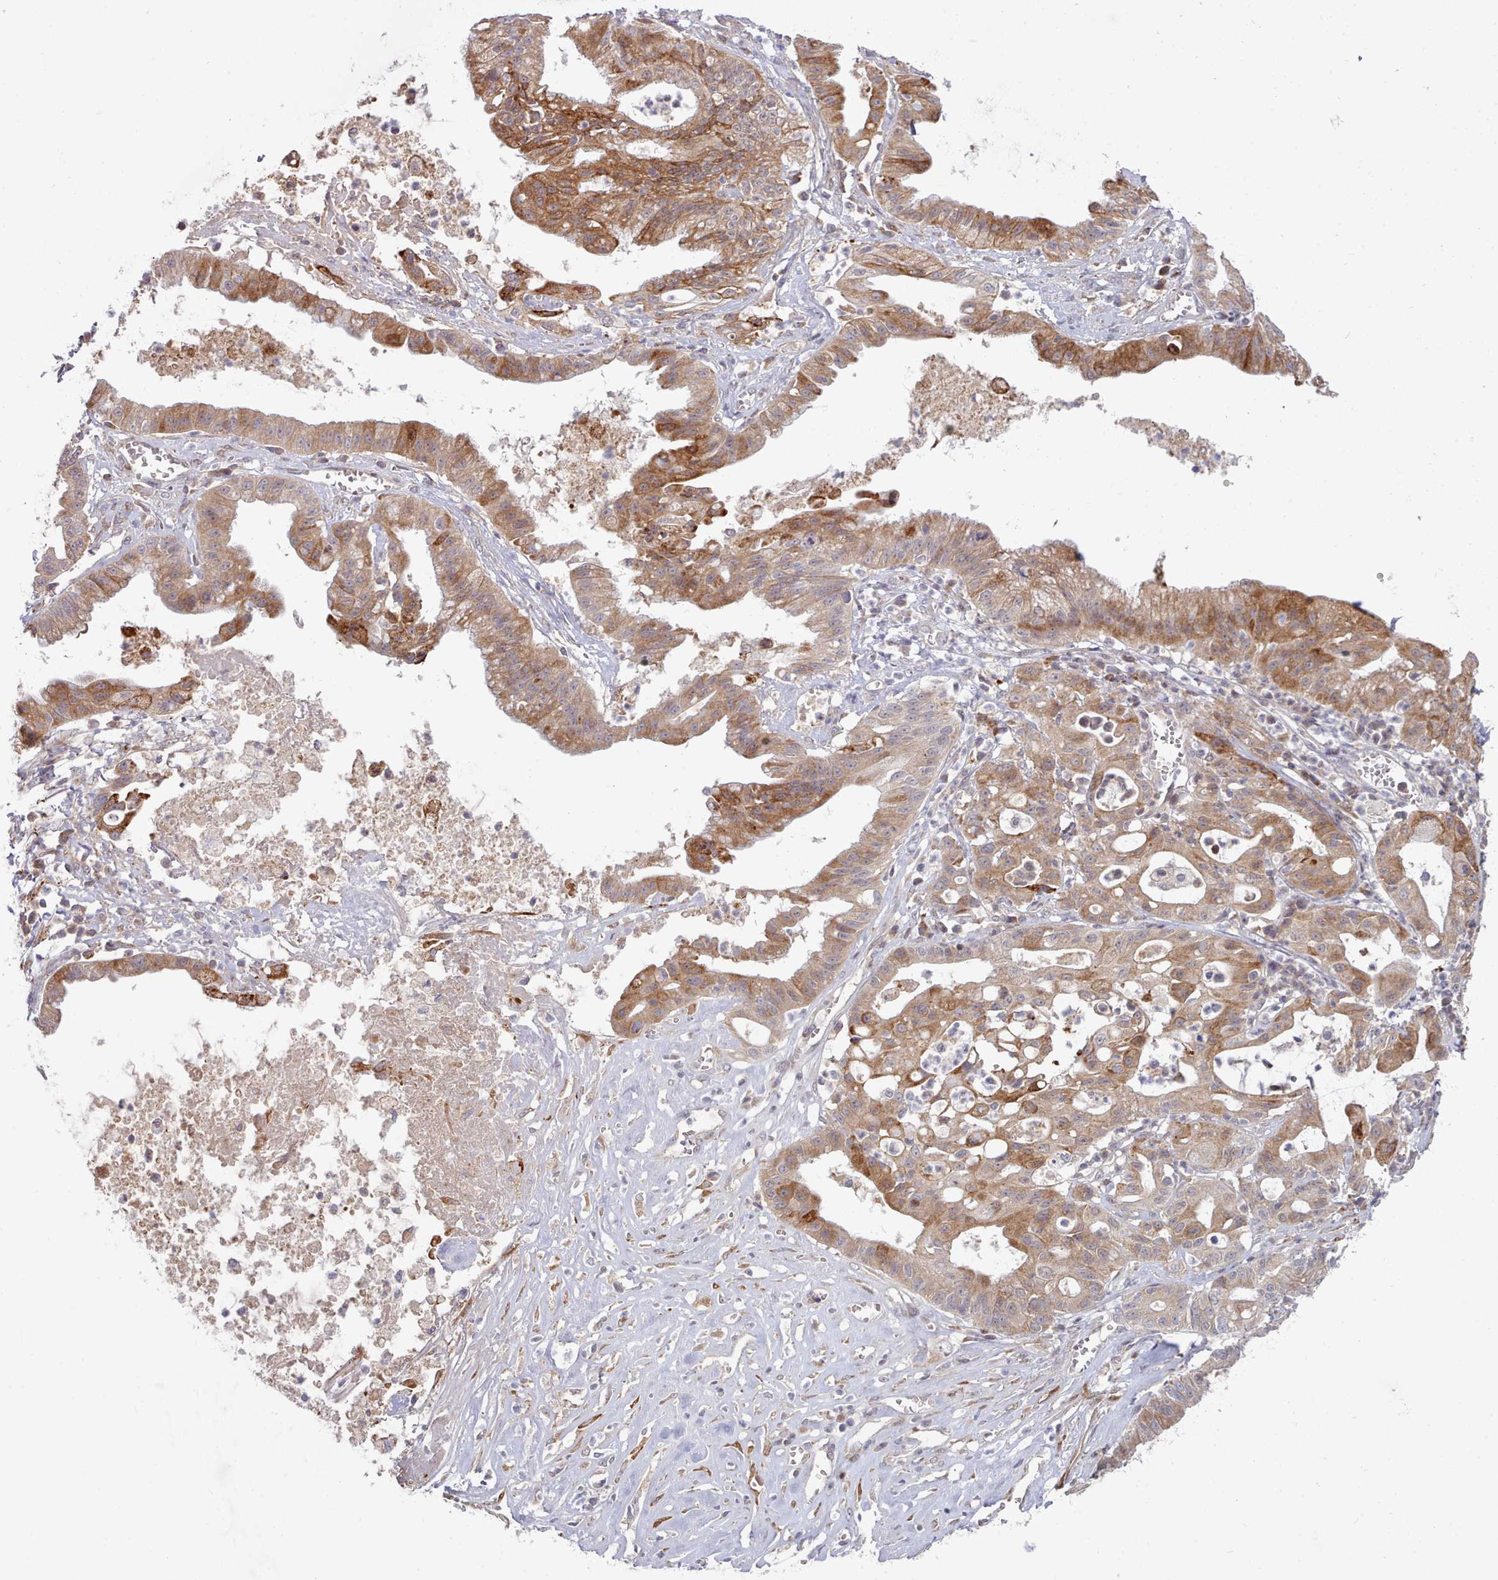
{"staining": {"intensity": "moderate", "quantity": ">75%", "location": "cytoplasmic/membranous"}, "tissue": "ovarian cancer", "cell_type": "Tumor cells", "image_type": "cancer", "snomed": [{"axis": "morphology", "description": "Cystadenocarcinoma, mucinous, NOS"}, {"axis": "topography", "description": "Ovary"}], "caption": "A brown stain highlights moderate cytoplasmic/membranous expression of a protein in ovarian cancer (mucinous cystadenocarcinoma) tumor cells.", "gene": "TRIM26", "patient": {"sex": "female", "age": 70}}